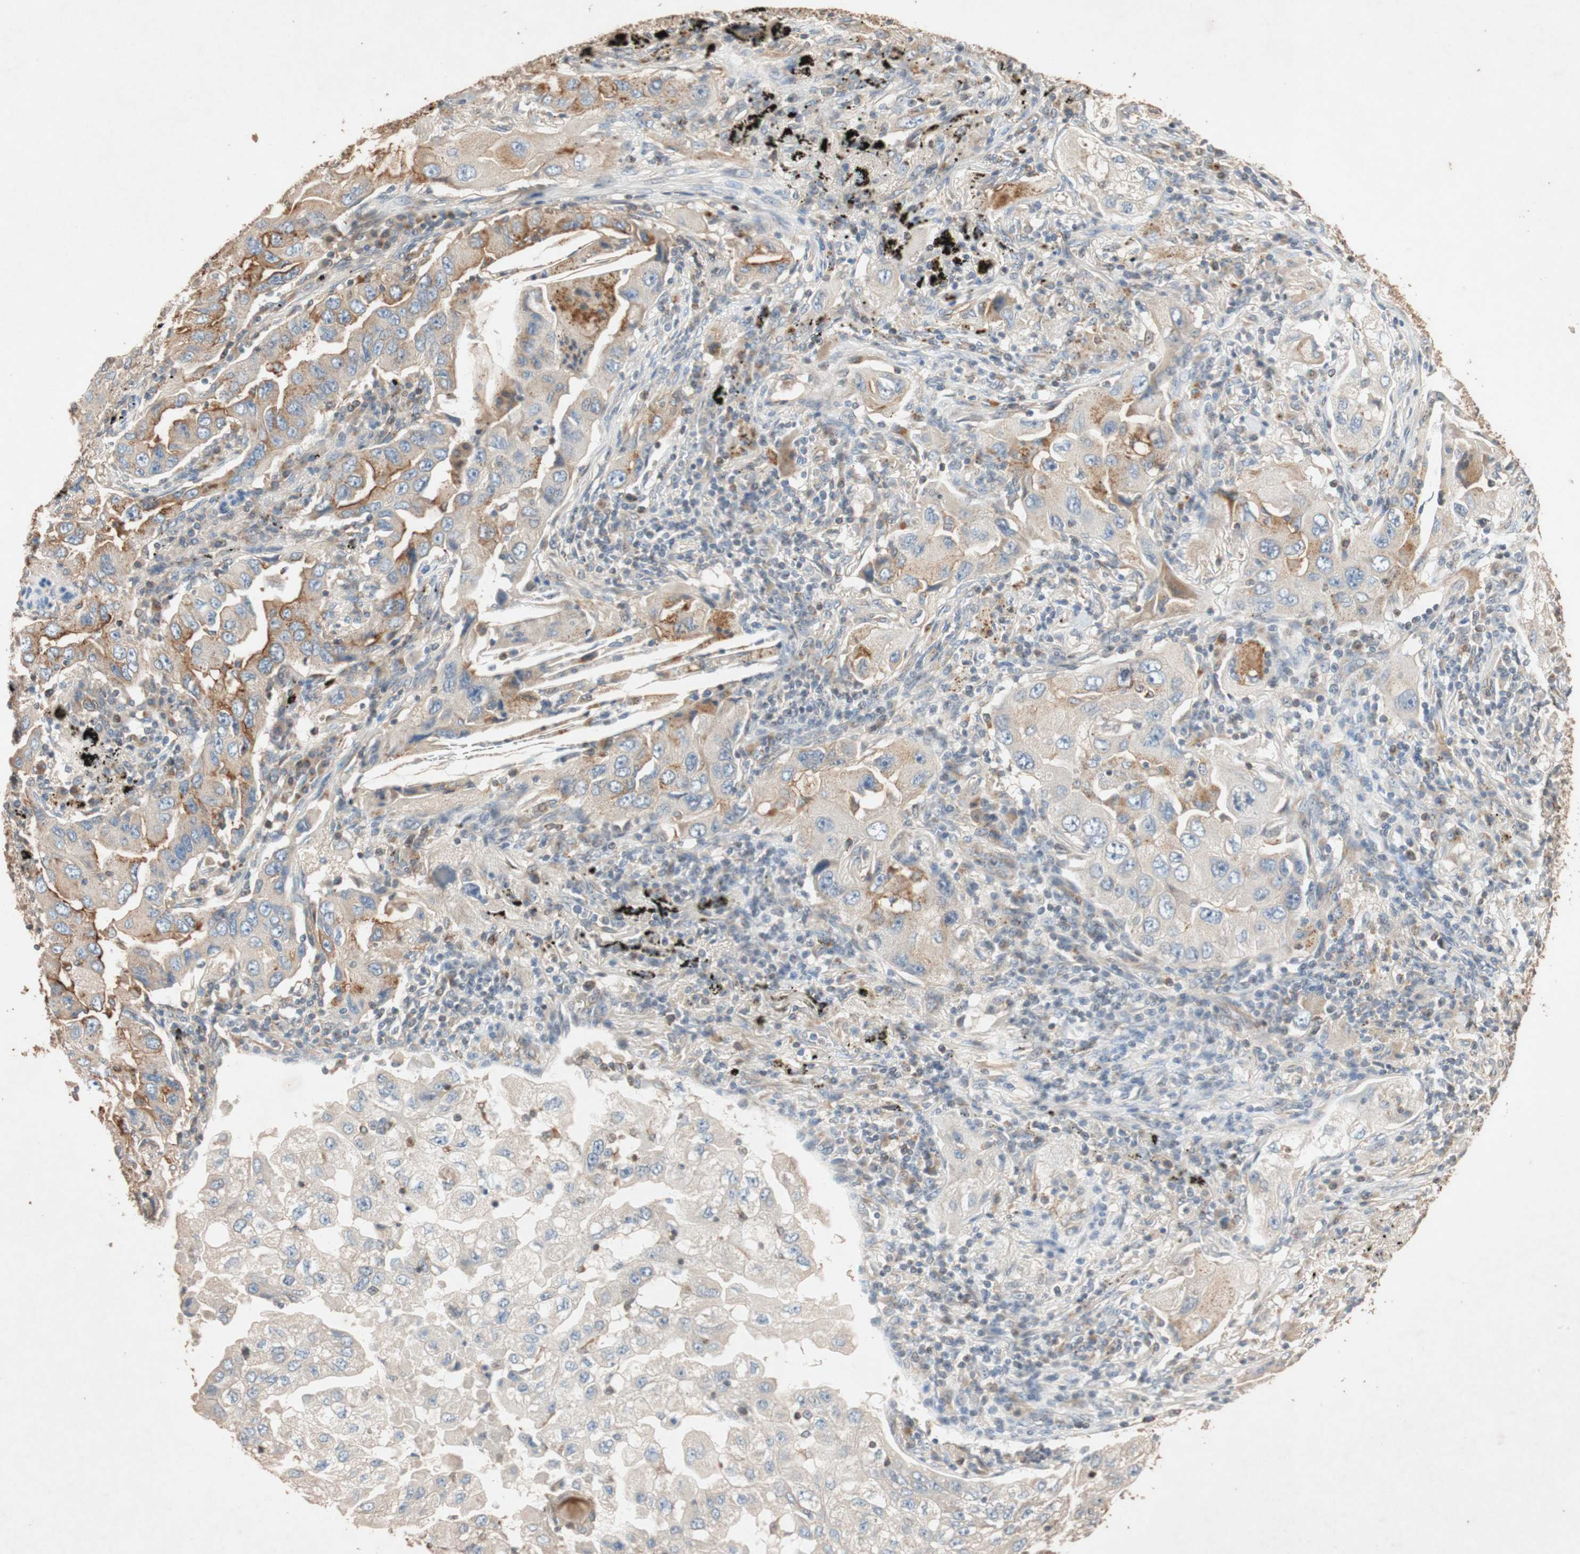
{"staining": {"intensity": "weak", "quantity": ">75%", "location": "cytoplasmic/membranous"}, "tissue": "lung cancer", "cell_type": "Tumor cells", "image_type": "cancer", "snomed": [{"axis": "morphology", "description": "Adenocarcinoma, NOS"}, {"axis": "topography", "description": "Lung"}], "caption": "Lung cancer (adenocarcinoma) was stained to show a protein in brown. There is low levels of weak cytoplasmic/membranous expression in about >75% of tumor cells. (IHC, brightfield microscopy, high magnification).", "gene": "TUBB", "patient": {"sex": "female", "age": 65}}